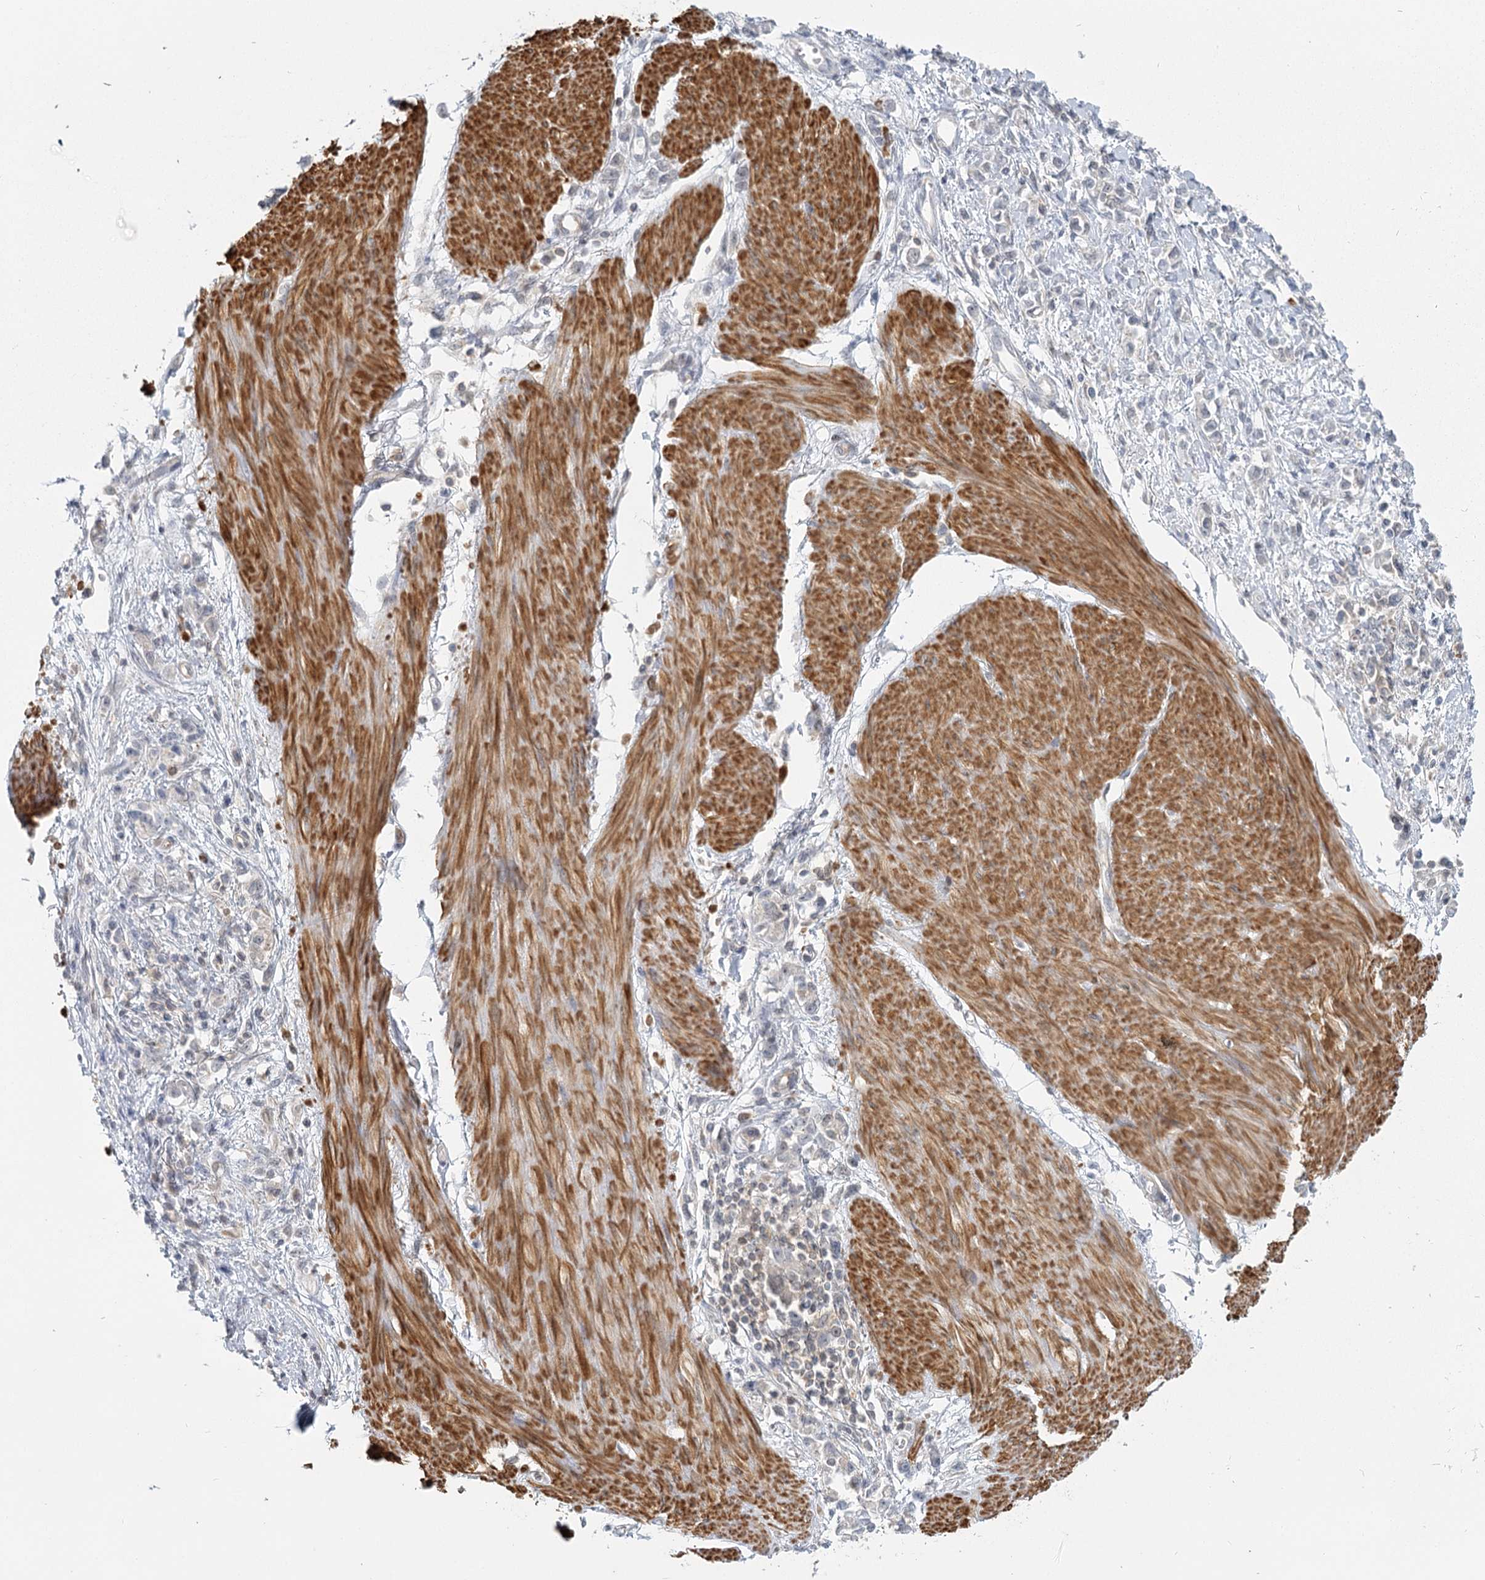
{"staining": {"intensity": "negative", "quantity": "none", "location": "none"}, "tissue": "stomach cancer", "cell_type": "Tumor cells", "image_type": "cancer", "snomed": [{"axis": "morphology", "description": "Adenocarcinoma, NOS"}, {"axis": "topography", "description": "Stomach"}], "caption": "High power microscopy micrograph of an immunohistochemistry histopathology image of stomach cancer, revealing no significant staining in tumor cells.", "gene": "USP11", "patient": {"sex": "female", "age": 76}}